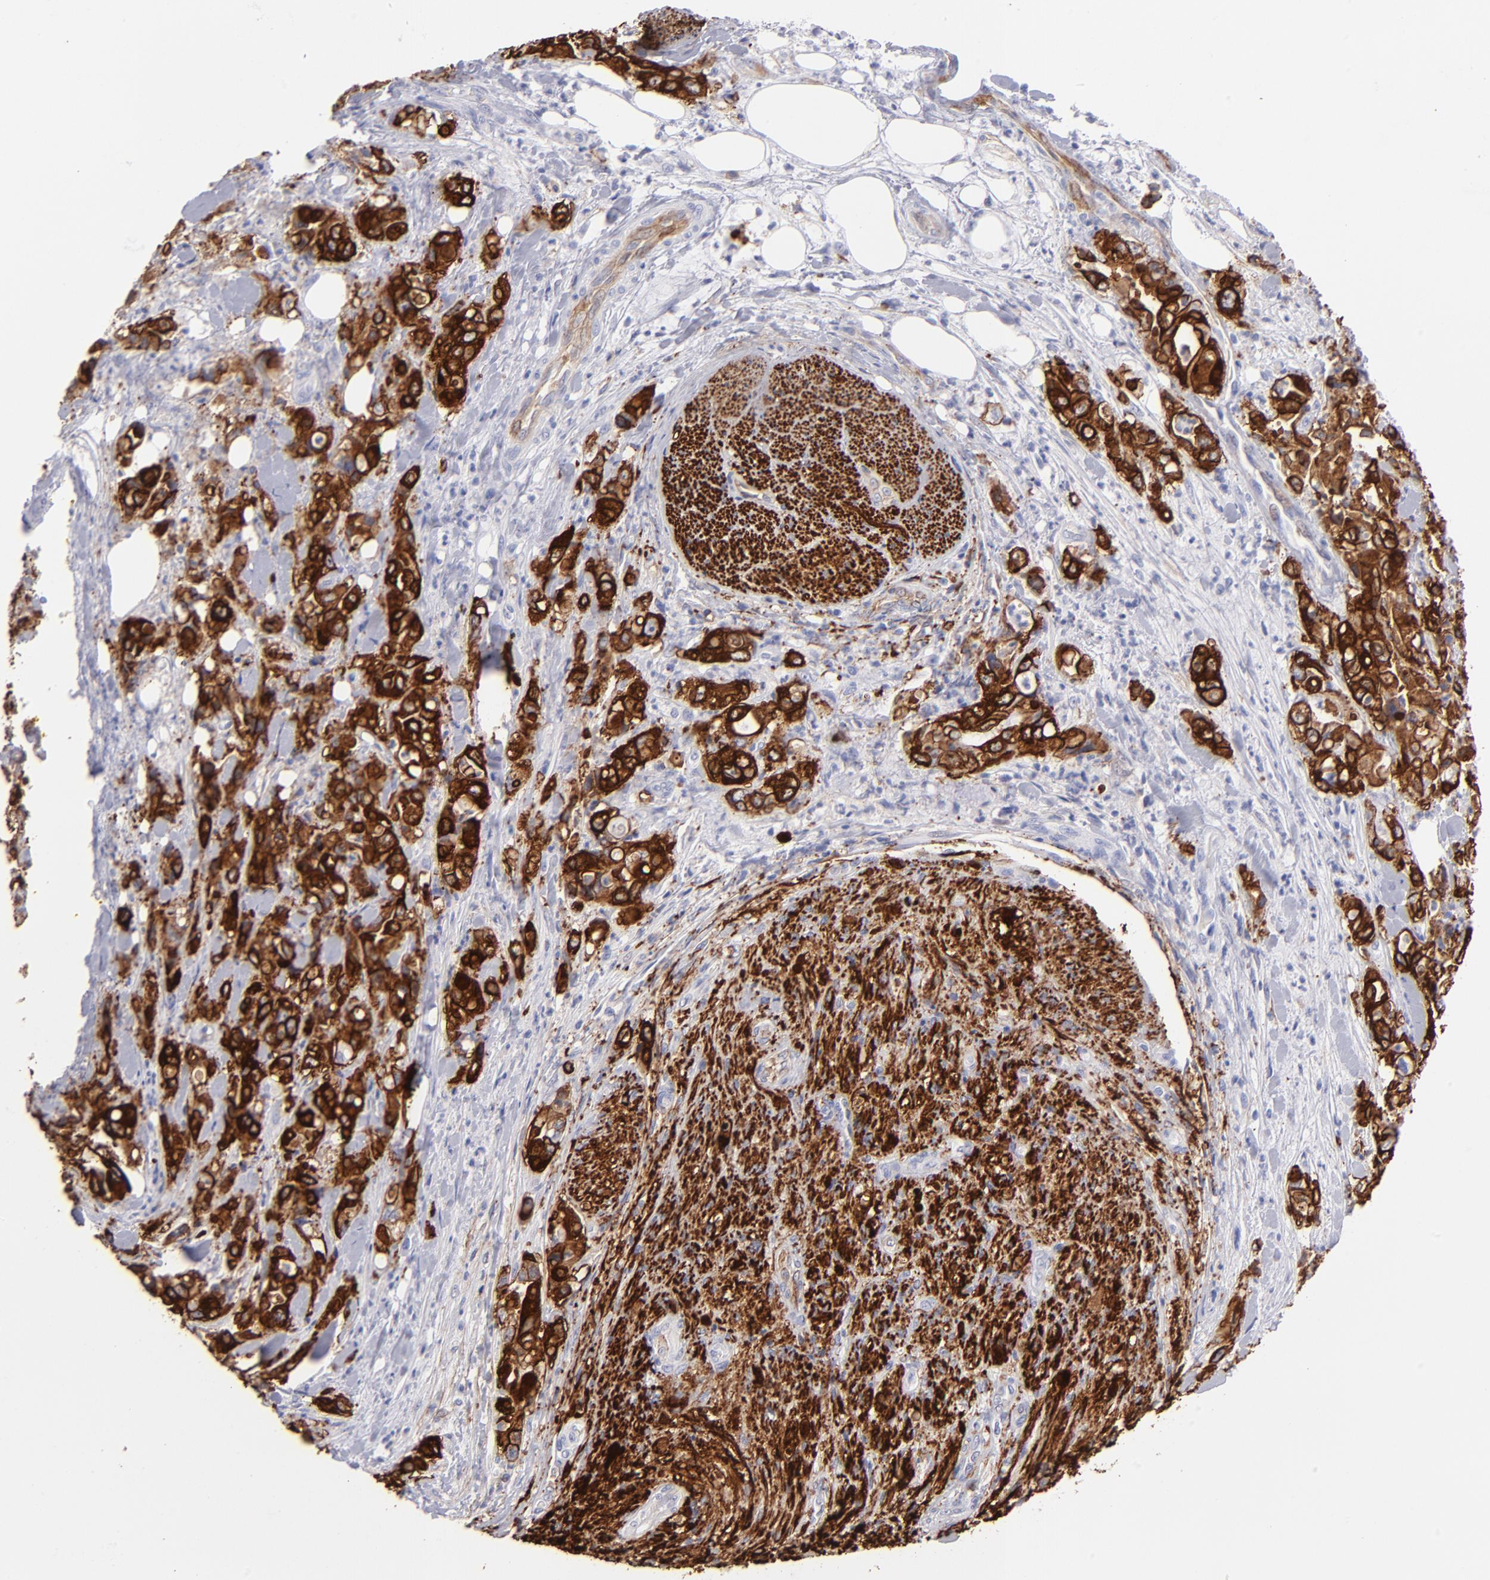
{"staining": {"intensity": "strong", "quantity": ">75%", "location": "cytoplasmic/membranous"}, "tissue": "pancreatic cancer", "cell_type": "Tumor cells", "image_type": "cancer", "snomed": [{"axis": "morphology", "description": "Adenocarcinoma, NOS"}, {"axis": "topography", "description": "Pancreas"}], "caption": "A histopathology image of pancreatic adenocarcinoma stained for a protein demonstrates strong cytoplasmic/membranous brown staining in tumor cells.", "gene": "AHNAK2", "patient": {"sex": "male", "age": 70}}